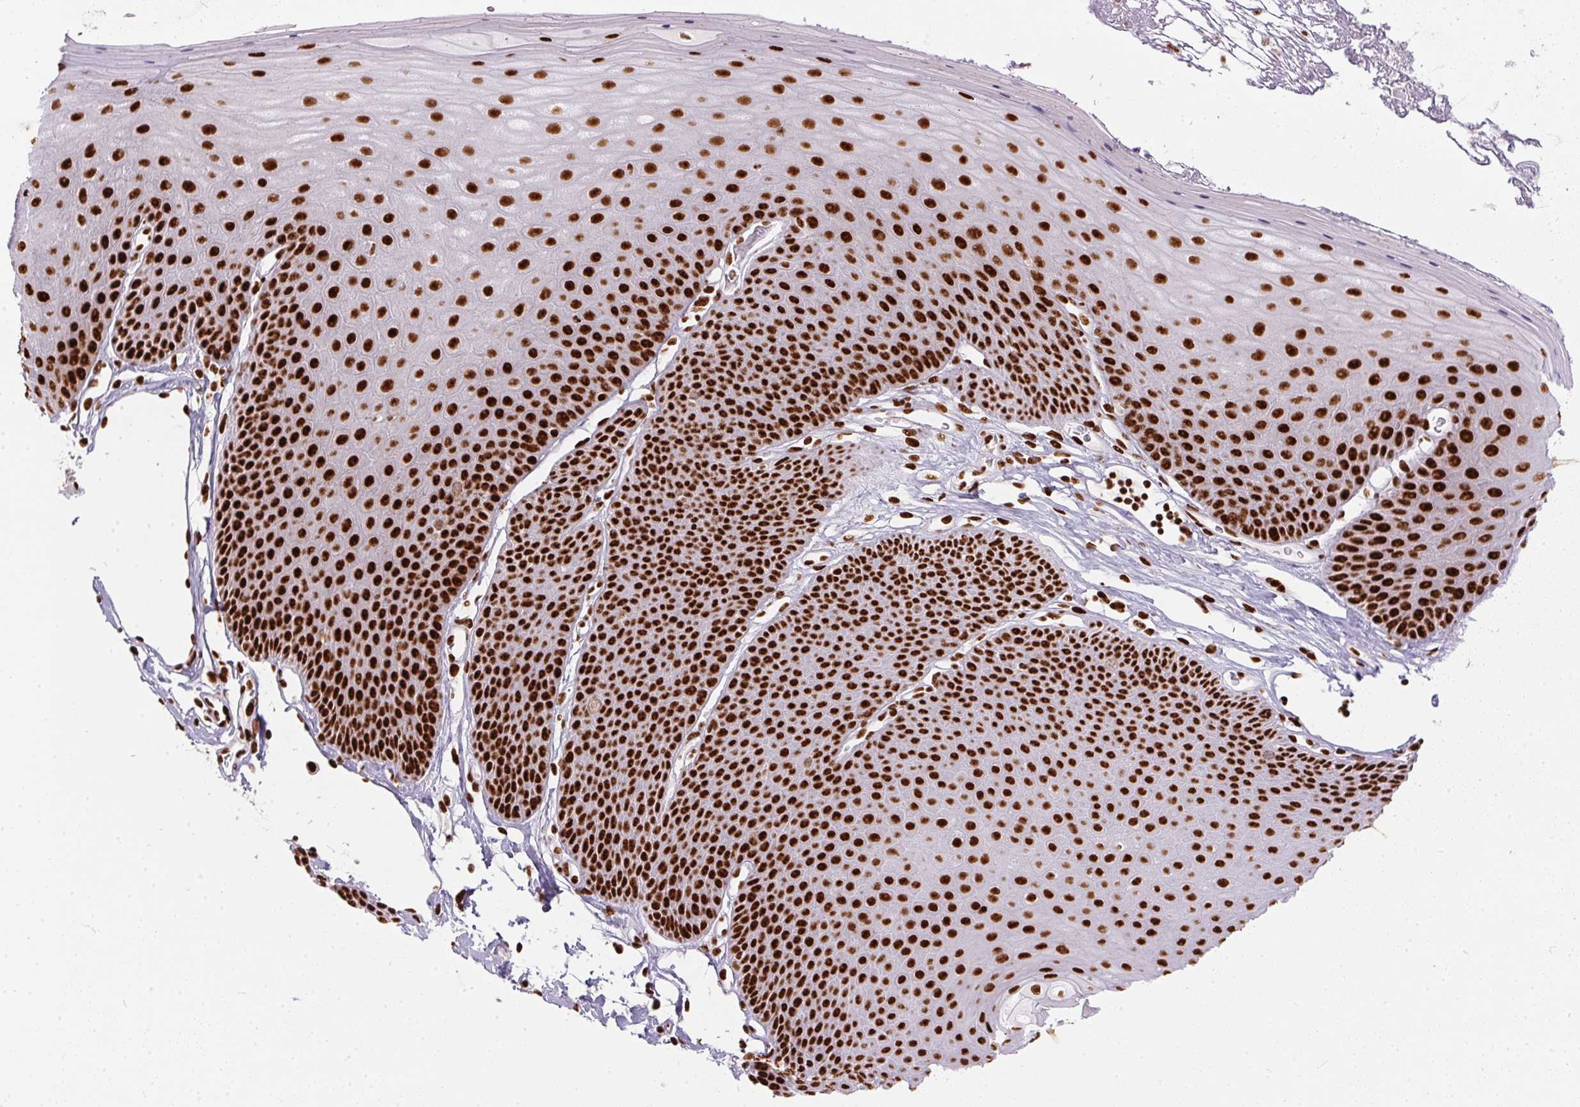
{"staining": {"intensity": "strong", "quantity": ">75%", "location": "nuclear"}, "tissue": "skin", "cell_type": "Epidermal cells", "image_type": "normal", "snomed": [{"axis": "morphology", "description": "Normal tissue, NOS"}, {"axis": "topography", "description": "Anal"}], "caption": "Immunohistochemical staining of benign human skin displays strong nuclear protein expression in about >75% of epidermal cells.", "gene": "PAGE3", "patient": {"sex": "male", "age": 53}}